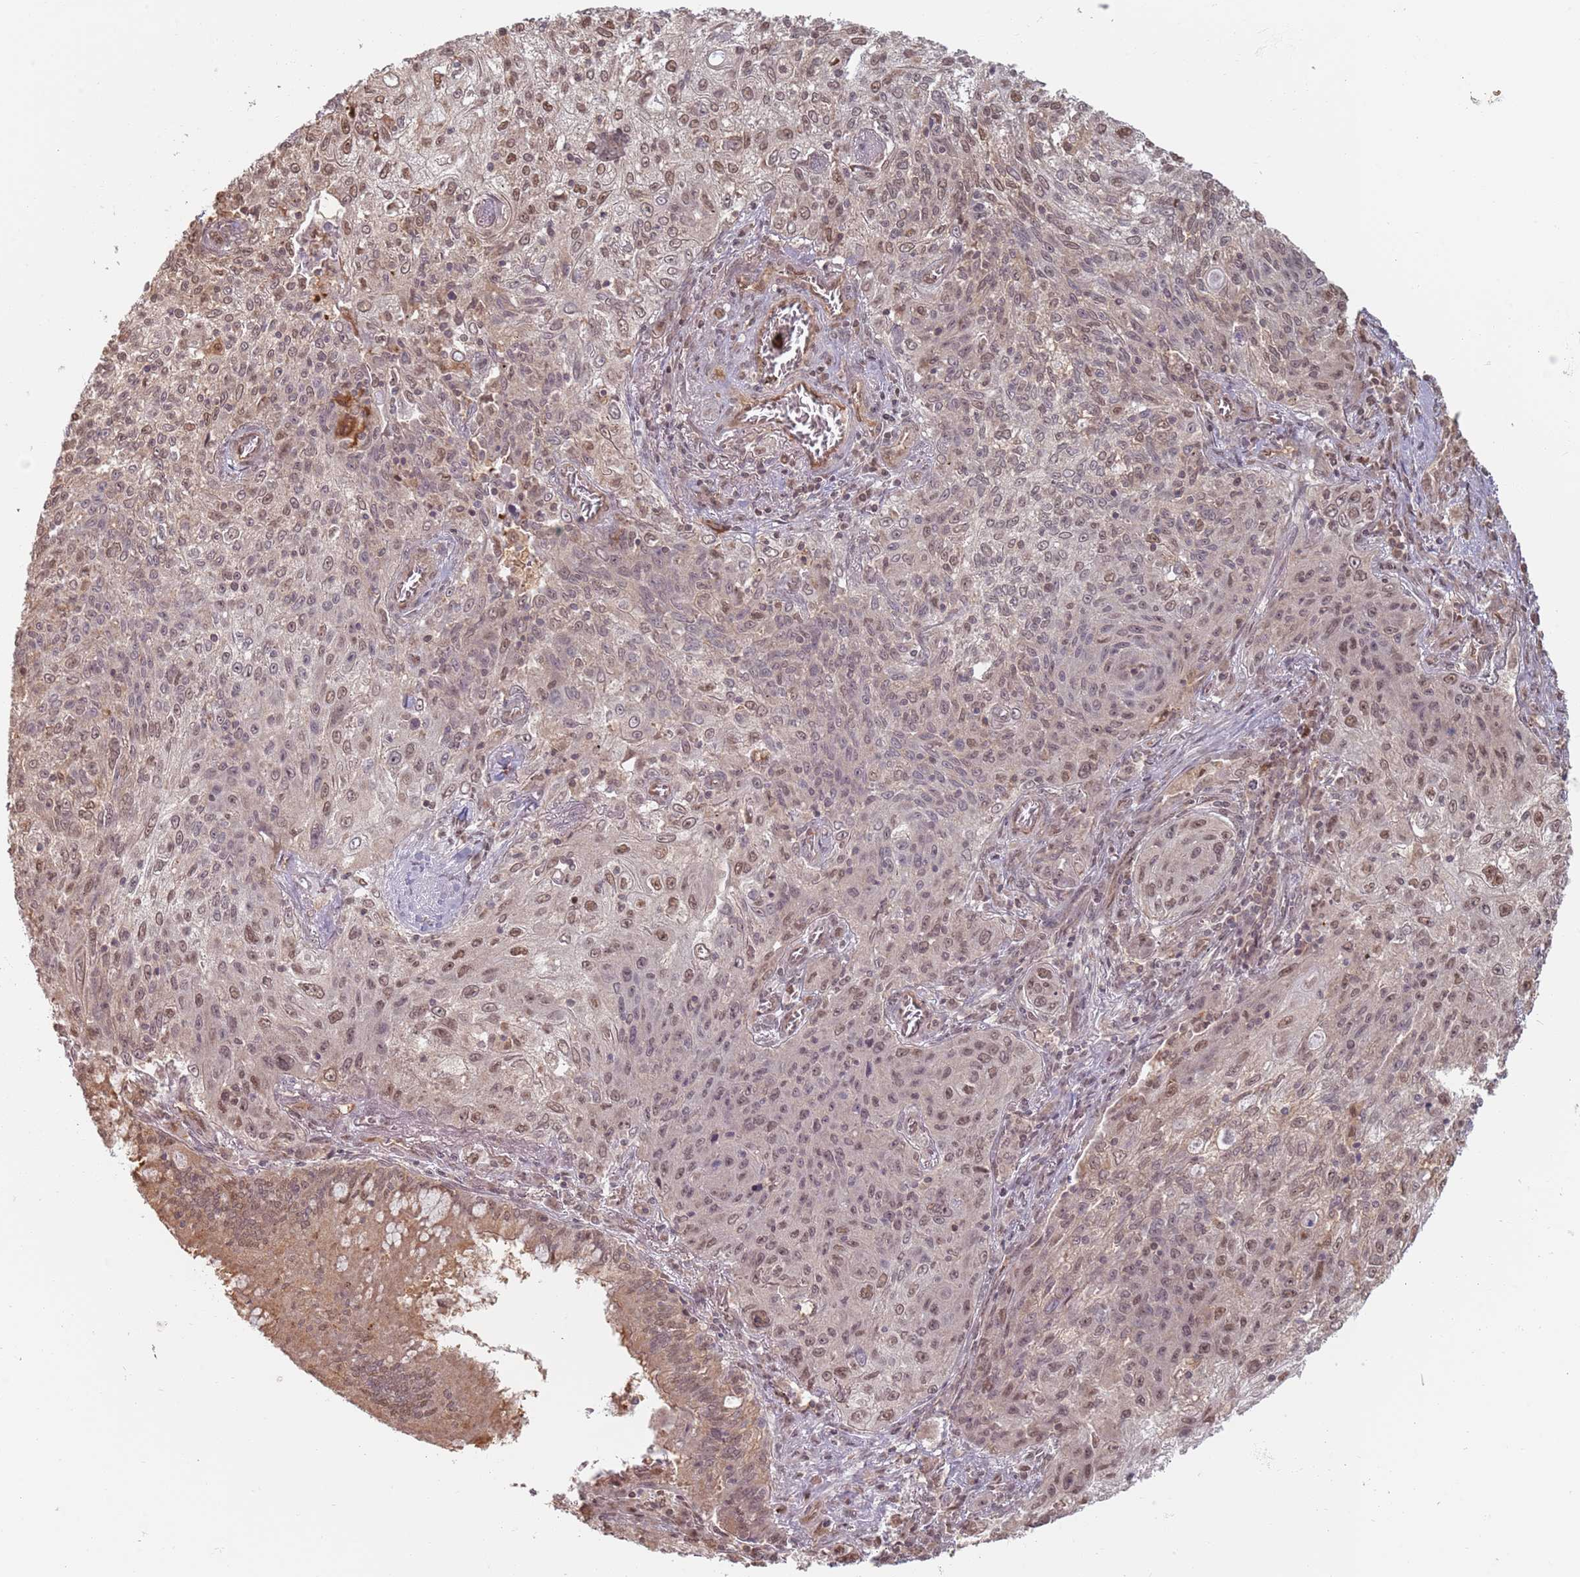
{"staining": {"intensity": "moderate", "quantity": ">75%", "location": "nuclear"}, "tissue": "lung cancer", "cell_type": "Tumor cells", "image_type": "cancer", "snomed": [{"axis": "morphology", "description": "Squamous cell carcinoma, NOS"}, {"axis": "topography", "description": "Lung"}], "caption": "Immunohistochemistry (IHC) of human lung squamous cell carcinoma demonstrates medium levels of moderate nuclear positivity in about >75% of tumor cells. Using DAB (brown) and hematoxylin (blue) stains, captured at high magnification using brightfield microscopy.", "gene": "PLSCR5", "patient": {"sex": "female", "age": 69}}